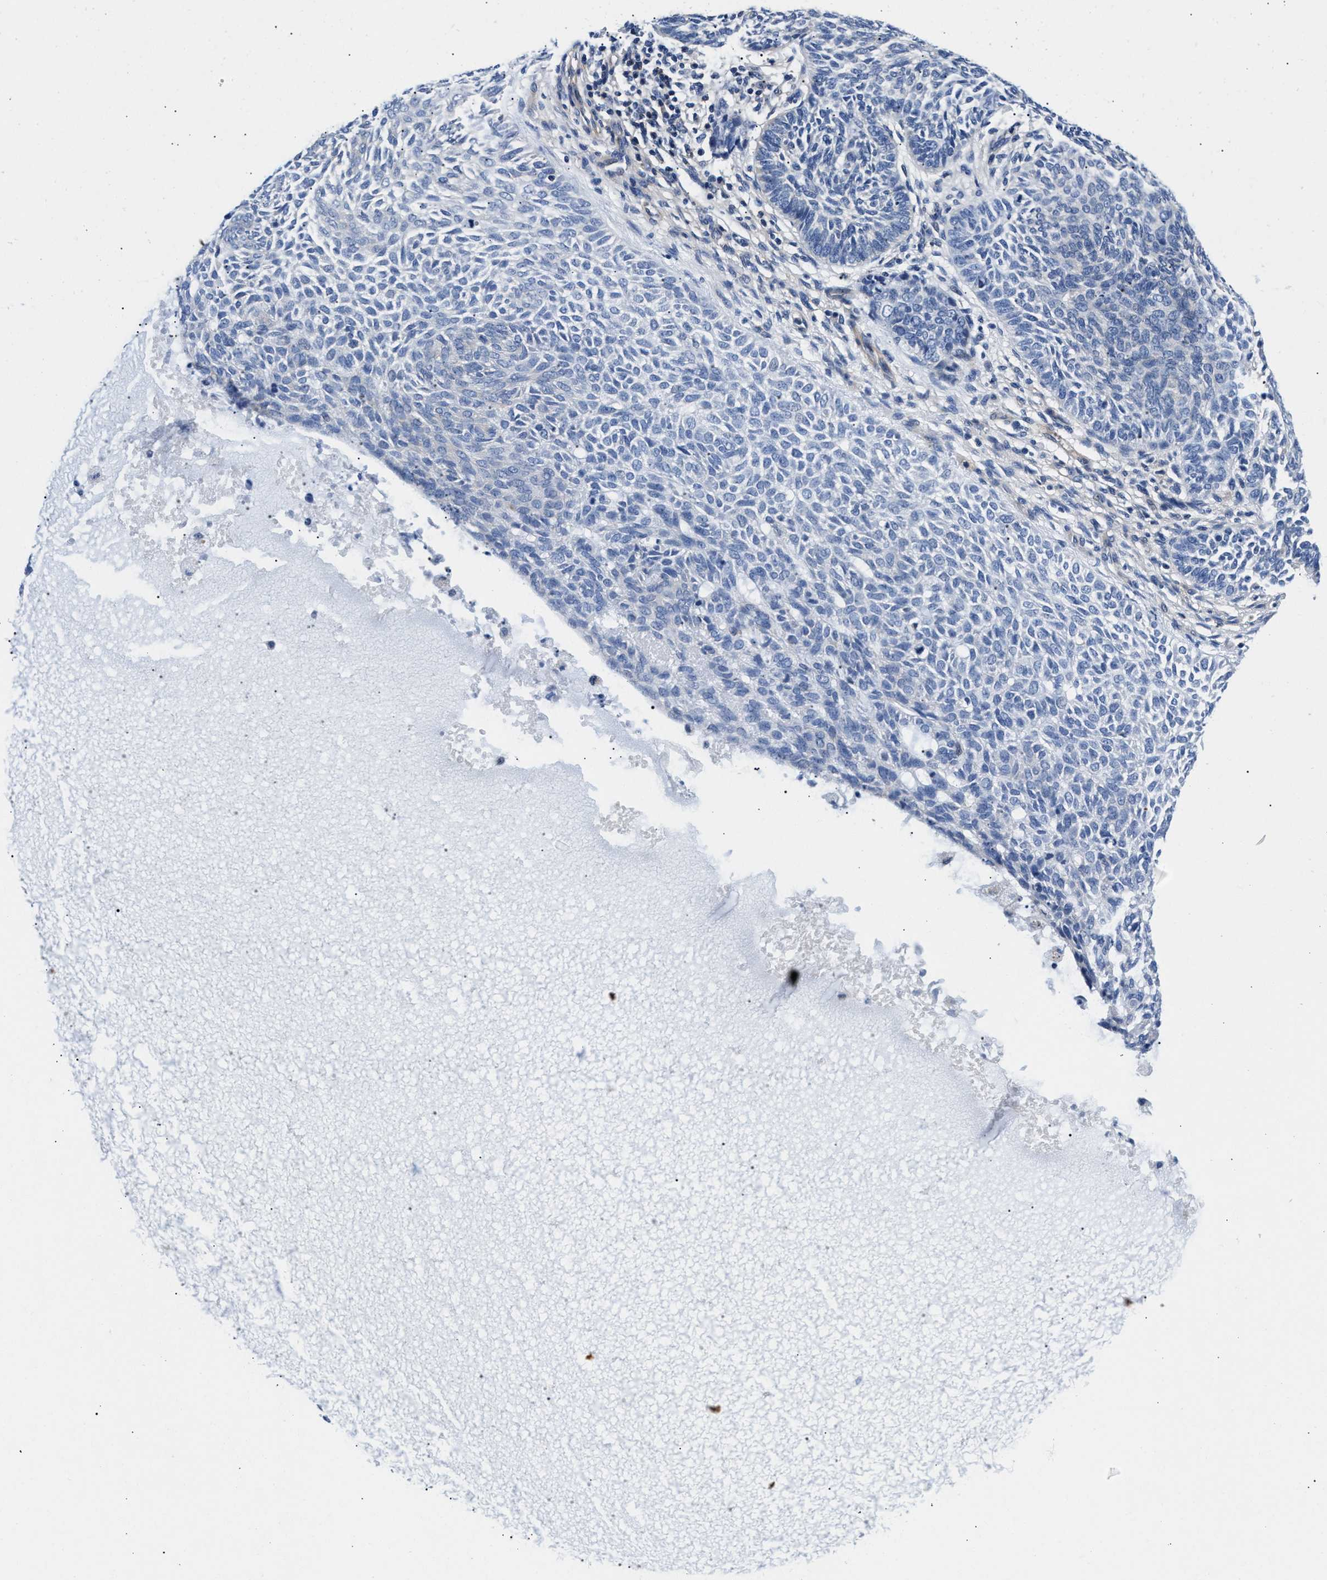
{"staining": {"intensity": "negative", "quantity": "none", "location": "none"}, "tissue": "skin cancer", "cell_type": "Tumor cells", "image_type": "cancer", "snomed": [{"axis": "morphology", "description": "Basal cell carcinoma"}, {"axis": "topography", "description": "Skin"}], "caption": "DAB (3,3'-diaminobenzidine) immunohistochemical staining of human basal cell carcinoma (skin) reveals no significant staining in tumor cells.", "gene": "P2RY4", "patient": {"sex": "male", "age": 87}}